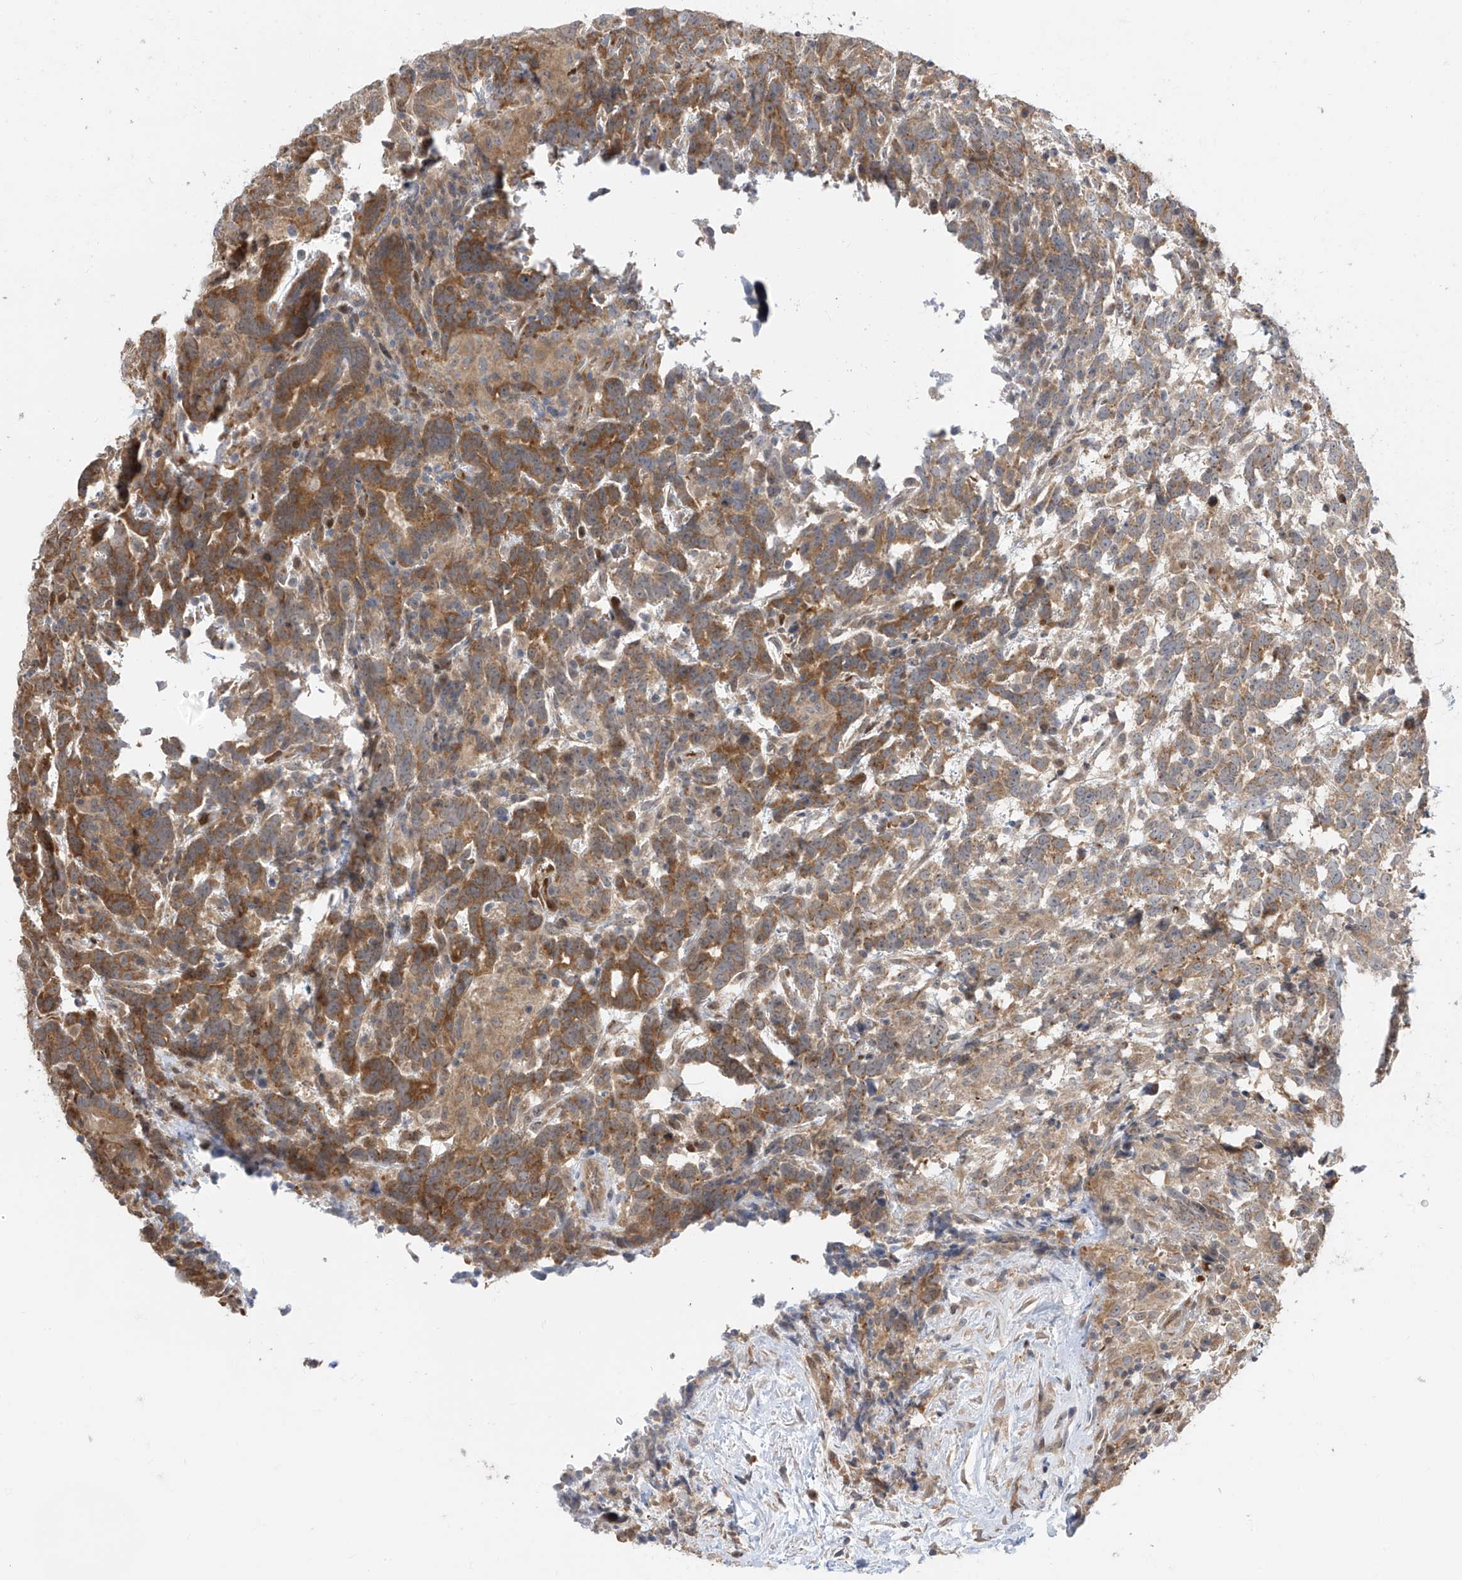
{"staining": {"intensity": "moderate", "quantity": ">75%", "location": "cytoplasmic/membranous"}, "tissue": "testis cancer", "cell_type": "Tumor cells", "image_type": "cancer", "snomed": [{"axis": "morphology", "description": "Carcinoma, Embryonal, NOS"}, {"axis": "topography", "description": "Testis"}], "caption": "Protein staining of testis cancer tissue displays moderate cytoplasmic/membranous staining in about >75% of tumor cells.", "gene": "TTC38", "patient": {"sex": "male", "age": 26}}